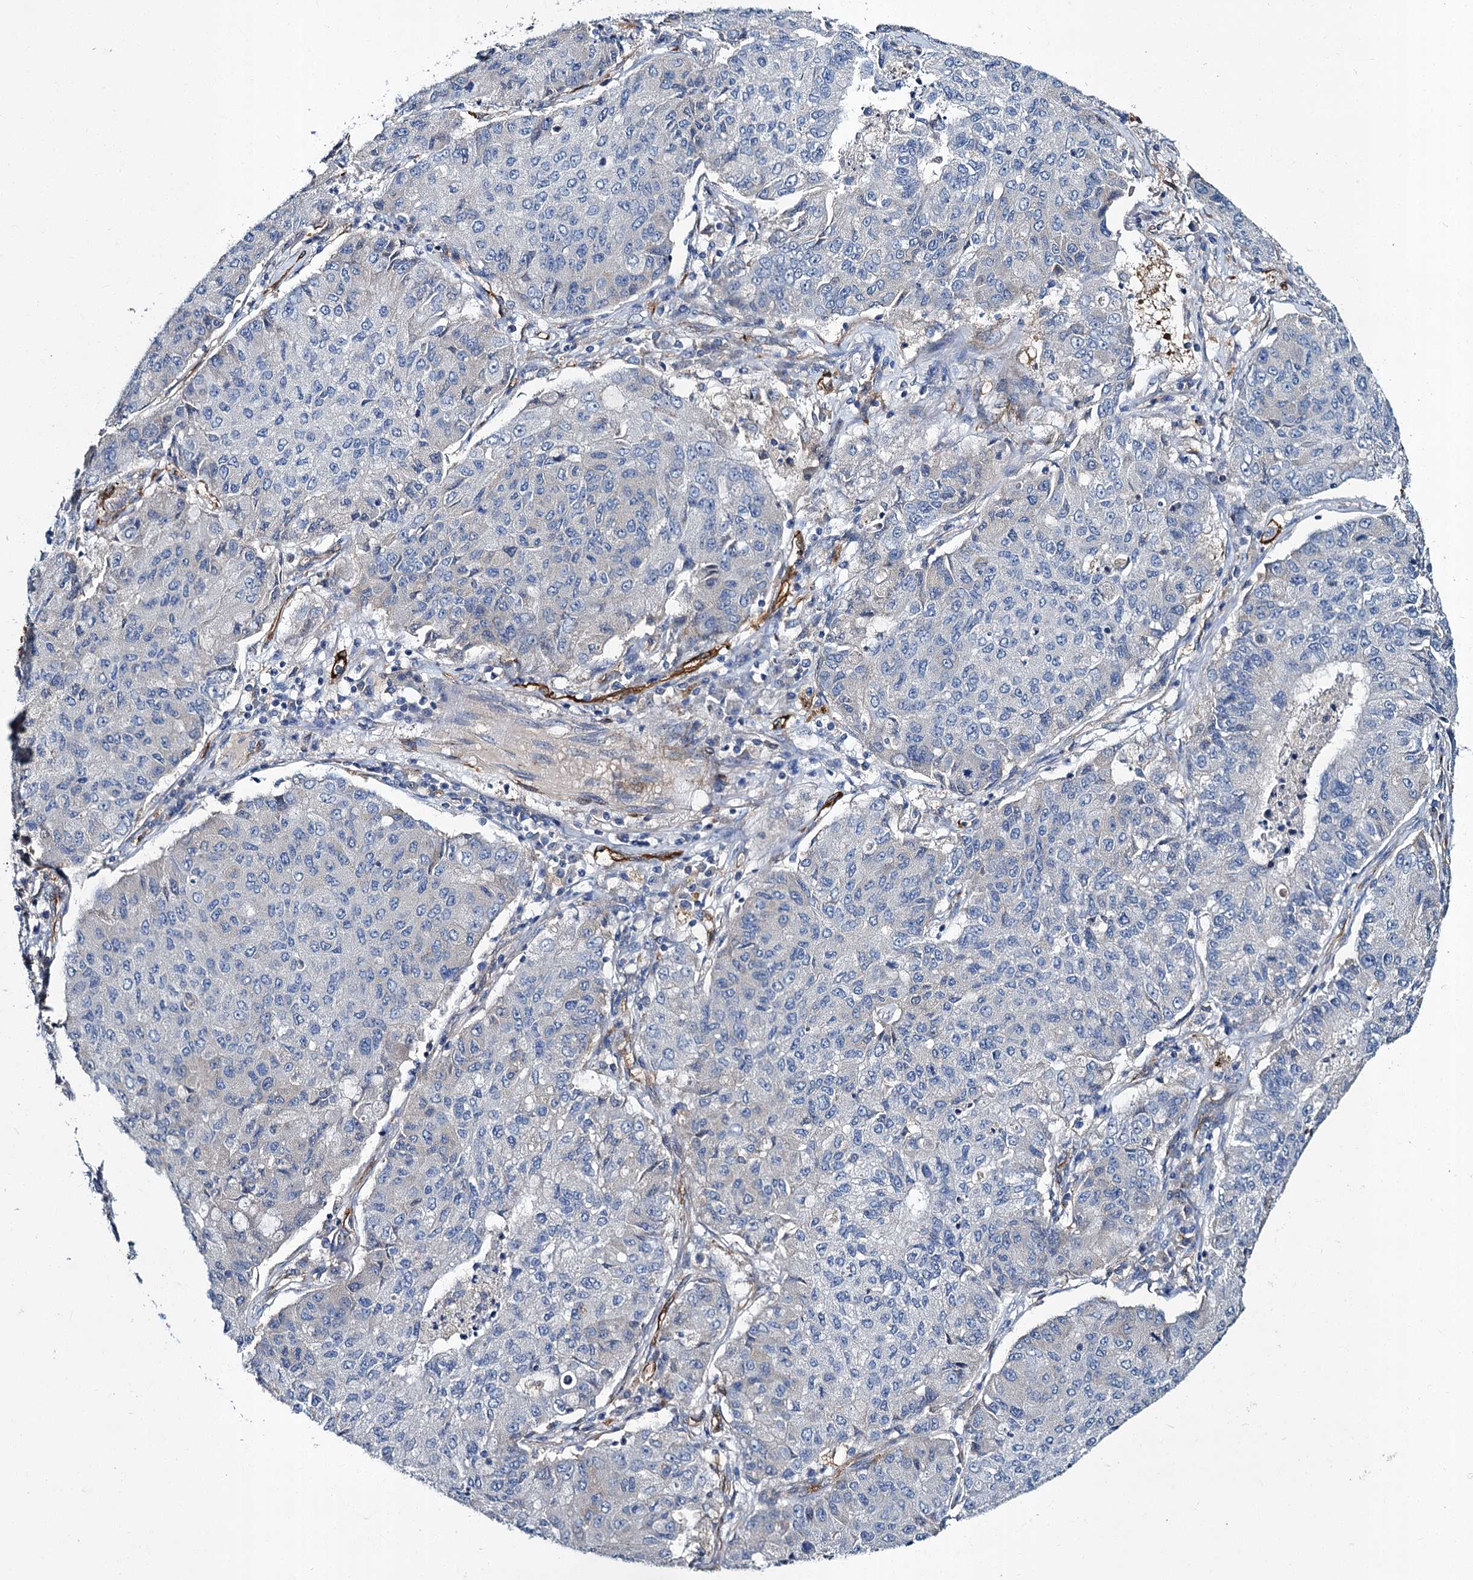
{"staining": {"intensity": "negative", "quantity": "none", "location": "none"}, "tissue": "lung cancer", "cell_type": "Tumor cells", "image_type": "cancer", "snomed": [{"axis": "morphology", "description": "Squamous cell carcinoma, NOS"}, {"axis": "topography", "description": "Lung"}], "caption": "Immunohistochemistry photomicrograph of neoplastic tissue: human squamous cell carcinoma (lung) stained with DAB (3,3'-diaminobenzidine) displays no significant protein staining in tumor cells. The staining was performed using DAB to visualize the protein expression in brown, while the nuclei were stained in blue with hematoxylin (Magnification: 20x).", "gene": "CACNA1C", "patient": {"sex": "male", "age": 74}}